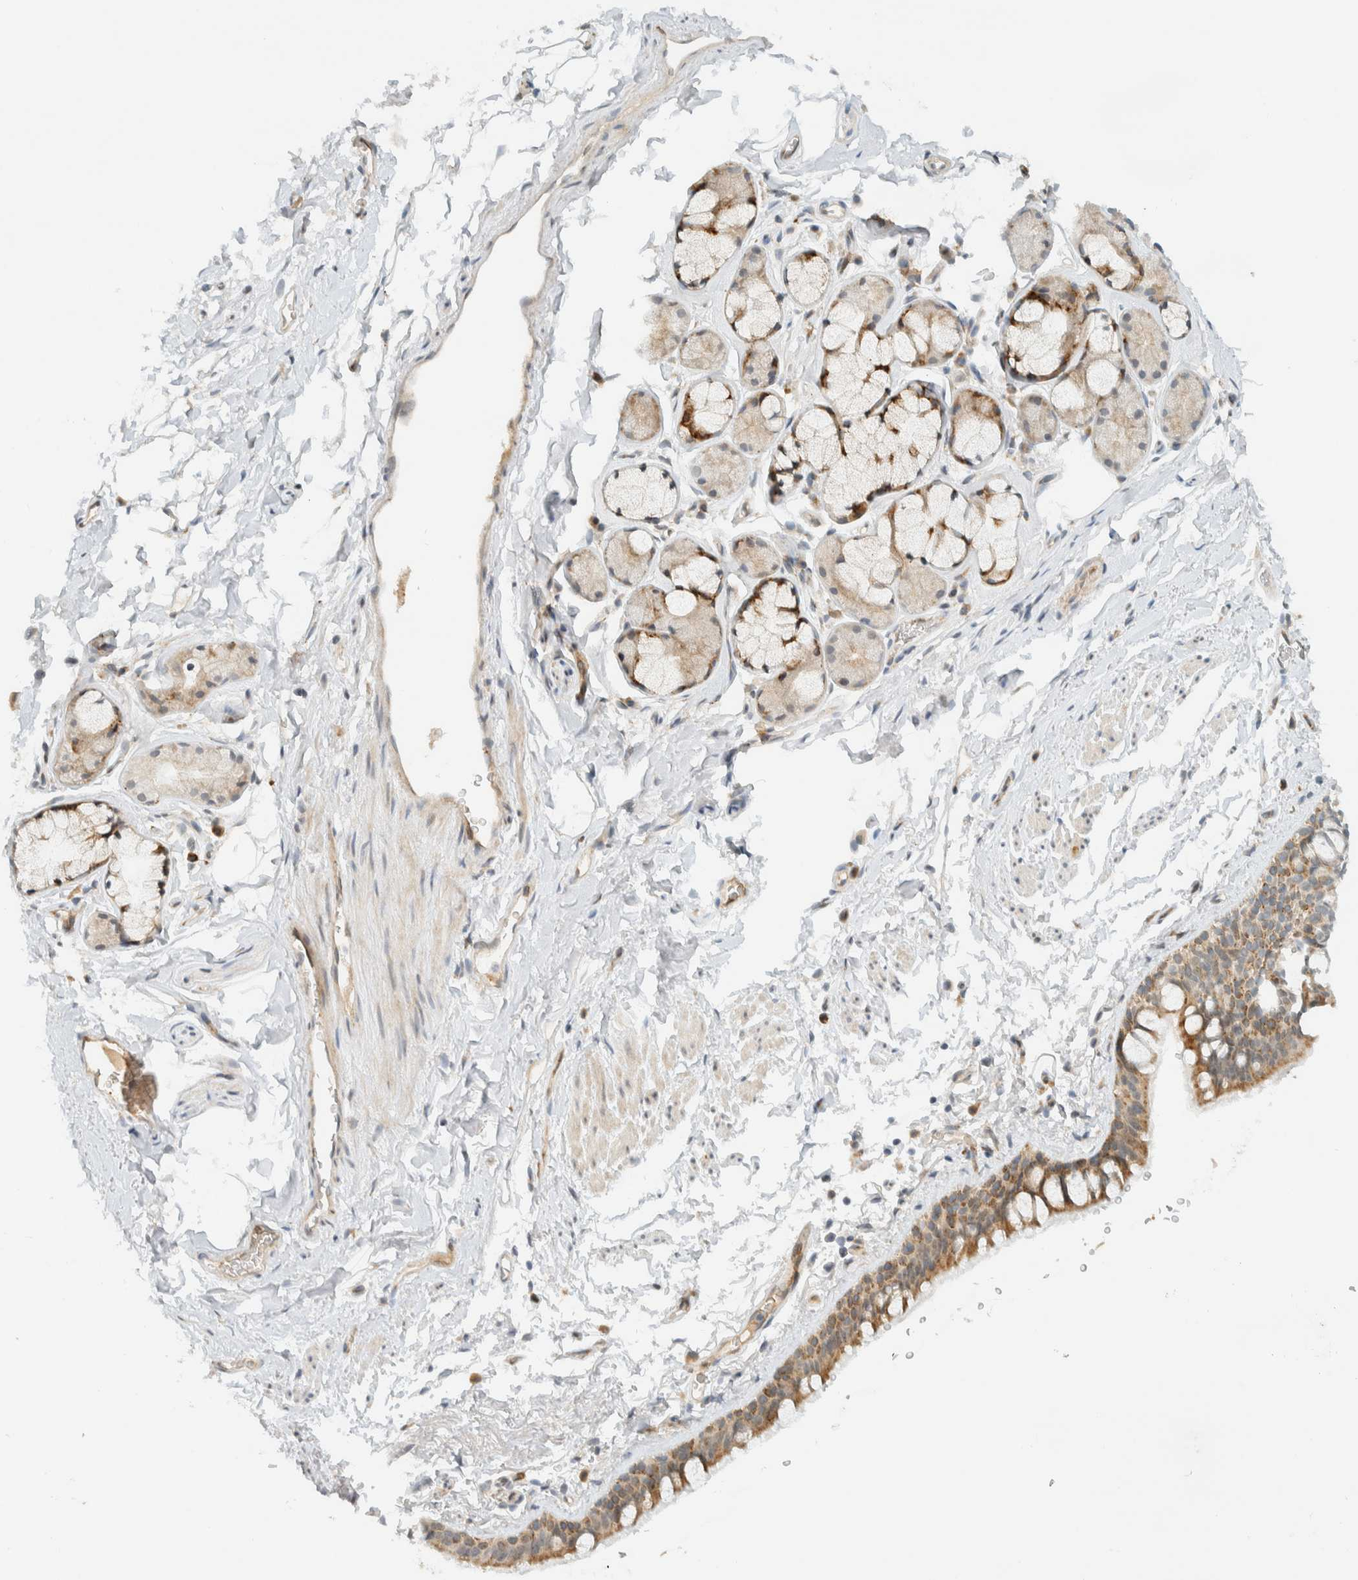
{"staining": {"intensity": "moderate", "quantity": ">75%", "location": "cytoplasmic/membranous"}, "tissue": "bronchus", "cell_type": "Respiratory epithelial cells", "image_type": "normal", "snomed": [{"axis": "morphology", "description": "Normal tissue, NOS"}, {"axis": "topography", "description": "Cartilage tissue"}, {"axis": "topography", "description": "Bronchus"}, {"axis": "topography", "description": "Lung"}], "caption": "The immunohistochemical stain shows moderate cytoplasmic/membranous staining in respiratory epithelial cells of benign bronchus.", "gene": "ITPRID1", "patient": {"sex": "male", "age": 64}}